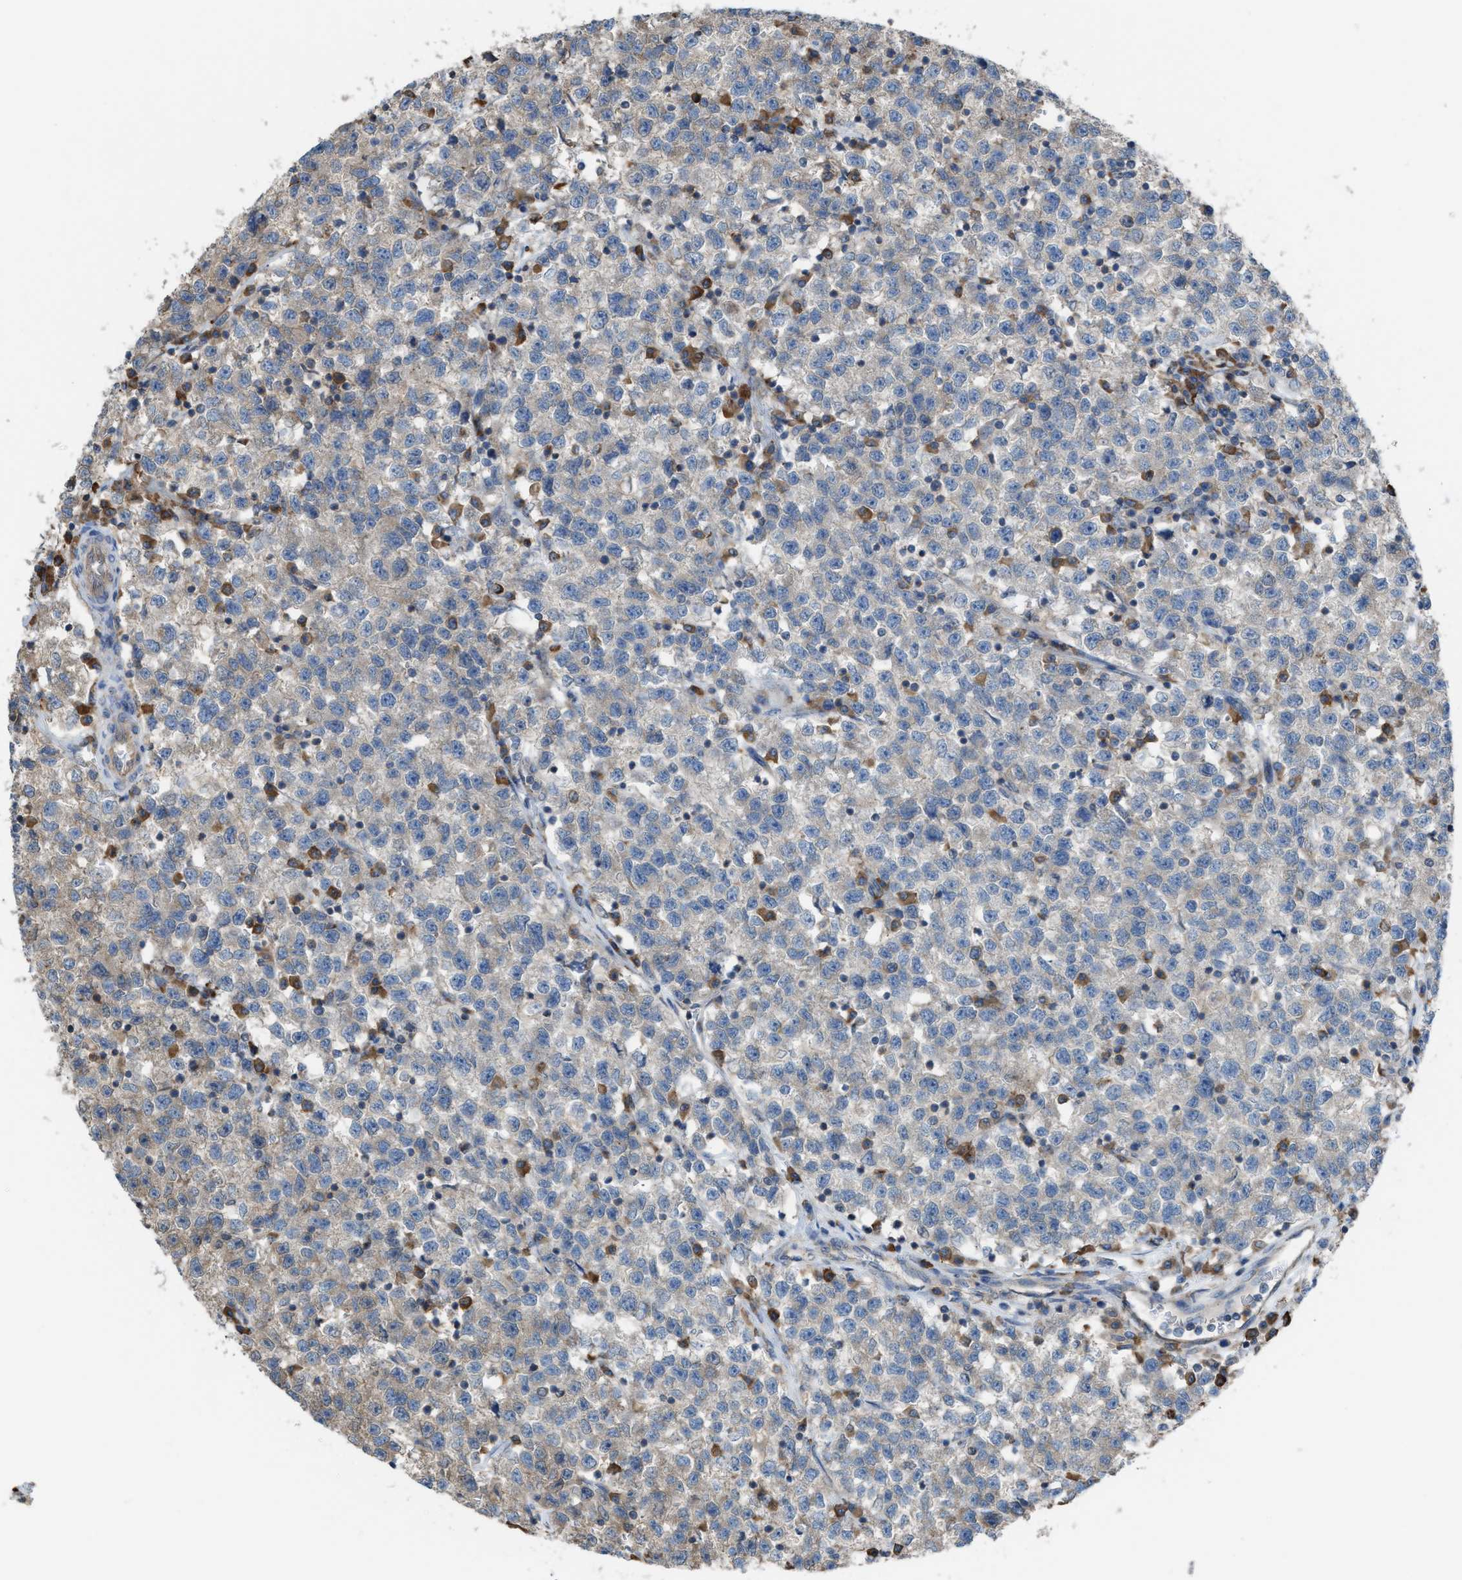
{"staining": {"intensity": "weak", "quantity": "<25%", "location": "cytoplasmic/membranous"}, "tissue": "testis cancer", "cell_type": "Tumor cells", "image_type": "cancer", "snomed": [{"axis": "morphology", "description": "Seminoma, NOS"}, {"axis": "topography", "description": "Testis"}], "caption": "Human testis cancer (seminoma) stained for a protein using IHC shows no expression in tumor cells.", "gene": "PLAA", "patient": {"sex": "male", "age": 22}}